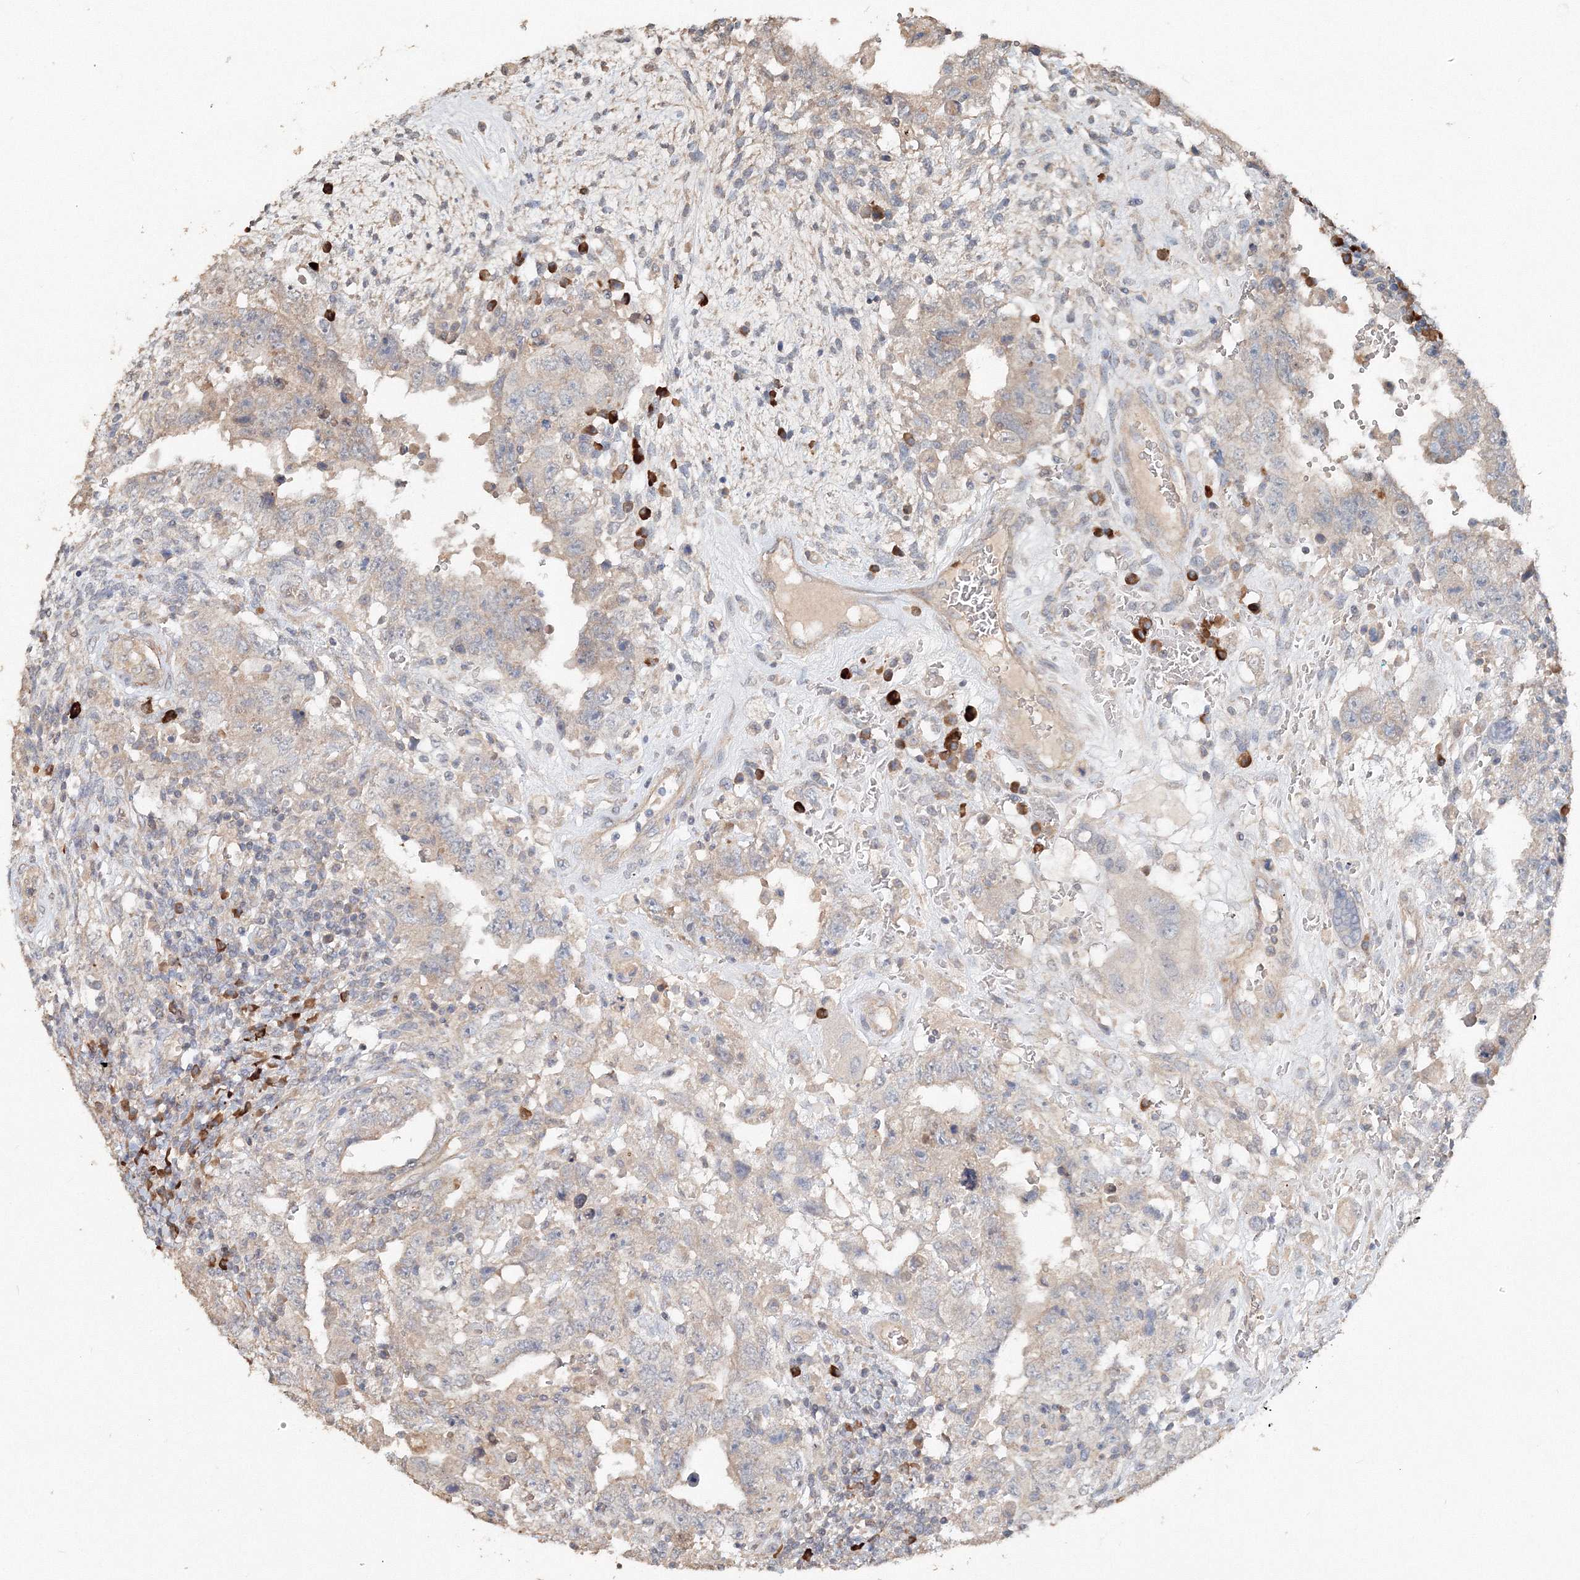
{"staining": {"intensity": "weak", "quantity": "<25%", "location": "cytoplasmic/membranous"}, "tissue": "testis cancer", "cell_type": "Tumor cells", "image_type": "cancer", "snomed": [{"axis": "morphology", "description": "Carcinoma, Embryonal, NOS"}, {"axis": "topography", "description": "Testis"}], "caption": "Tumor cells show no significant expression in embryonal carcinoma (testis). (Stains: DAB IHC with hematoxylin counter stain, Microscopy: brightfield microscopy at high magnification).", "gene": "NALF2", "patient": {"sex": "male", "age": 26}}